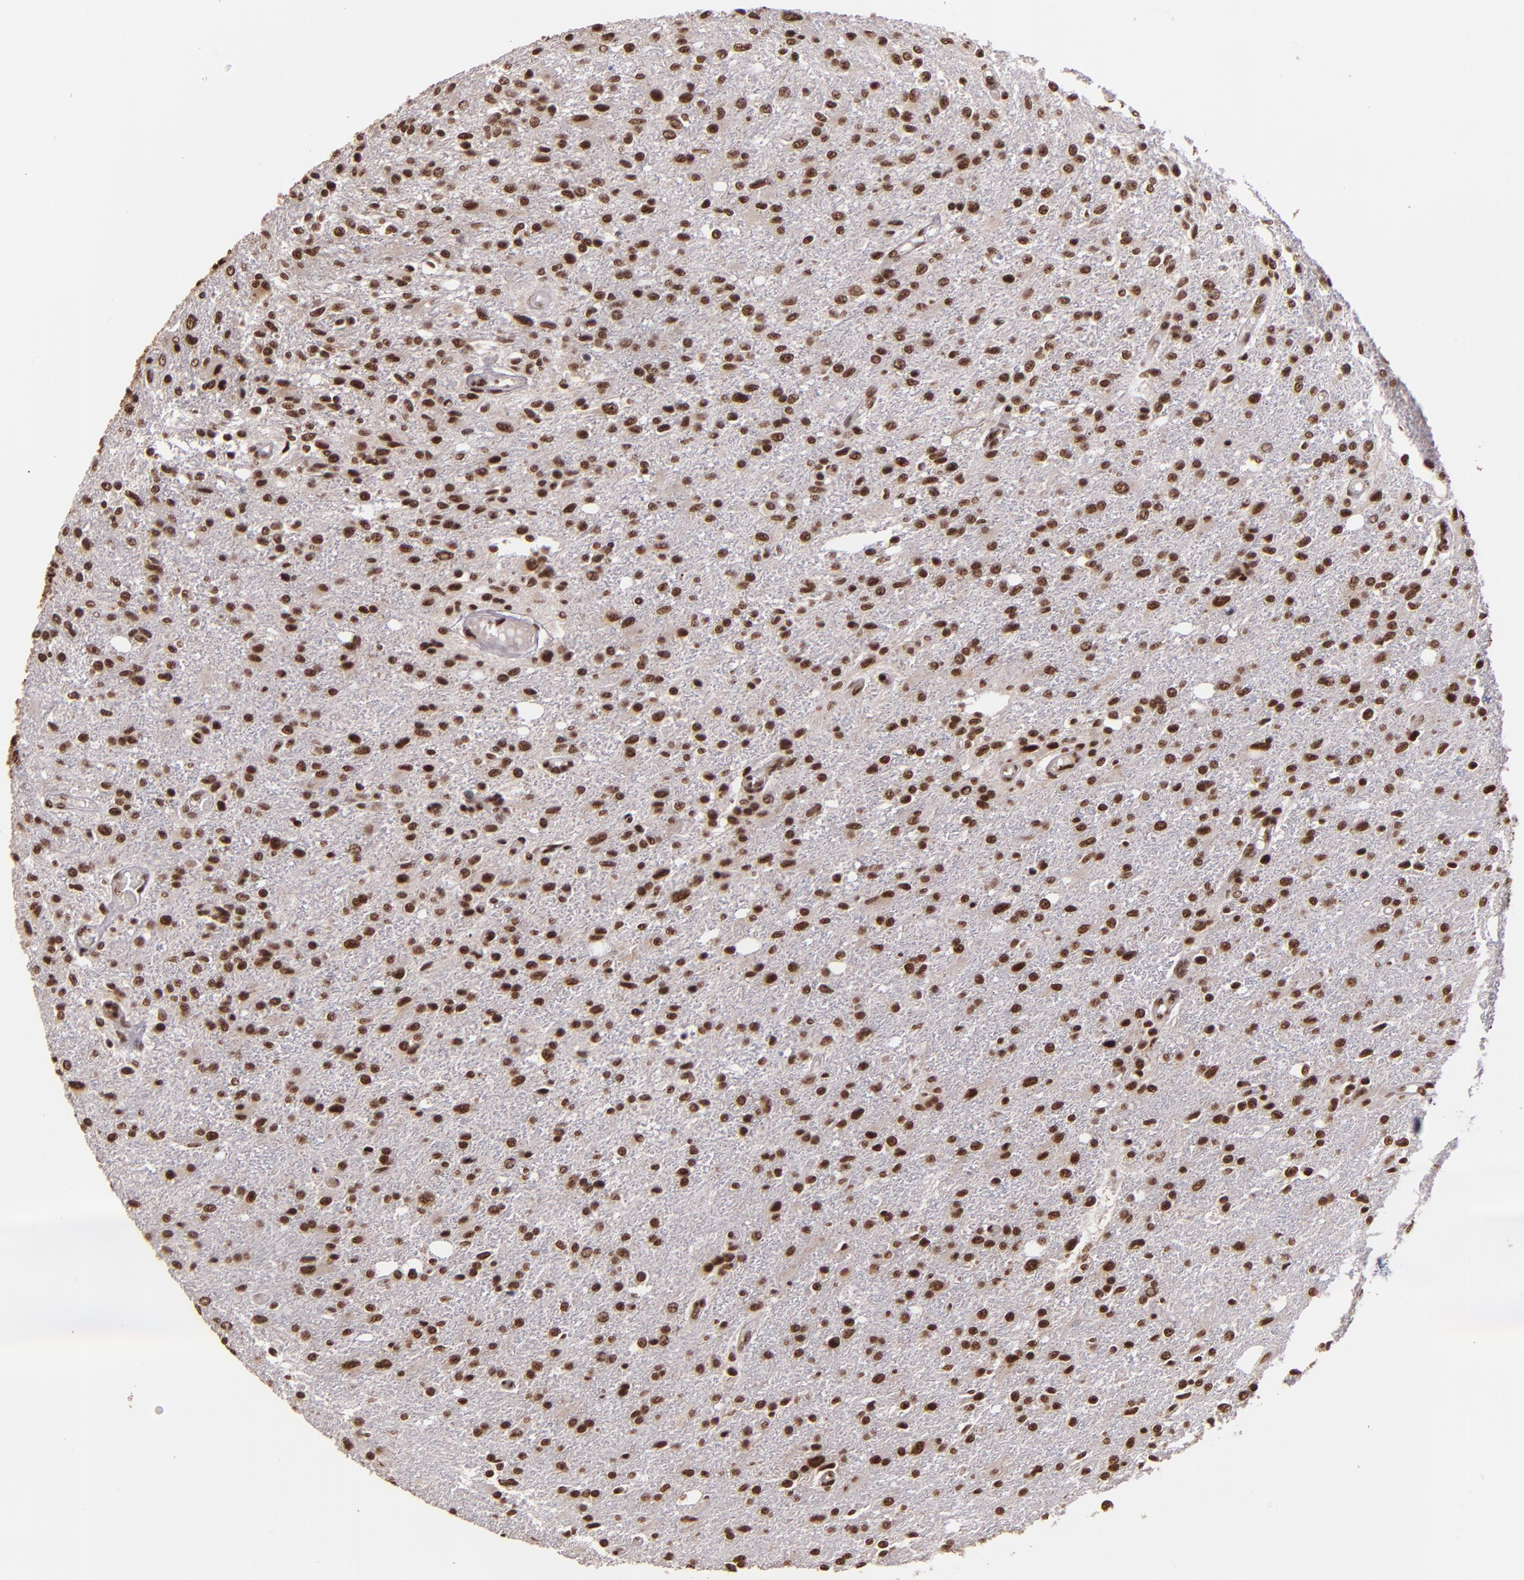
{"staining": {"intensity": "strong", "quantity": ">75%", "location": "nuclear"}, "tissue": "glioma", "cell_type": "Tumor cells", "image_type": "cancer", "snomed": [{"axis": "morphology", "description": "Glioma, malignant, High grade"}, {"axis": "topography", "description": "Cerebral cortex"}], "caption": "There is high levels of strong nuclear expression in tumor cells of glioma, as demonstrated by immunohistochemical staining (brown color).", "gene": "PQBP1", "patient": {"sex": "male", "age": 76}}